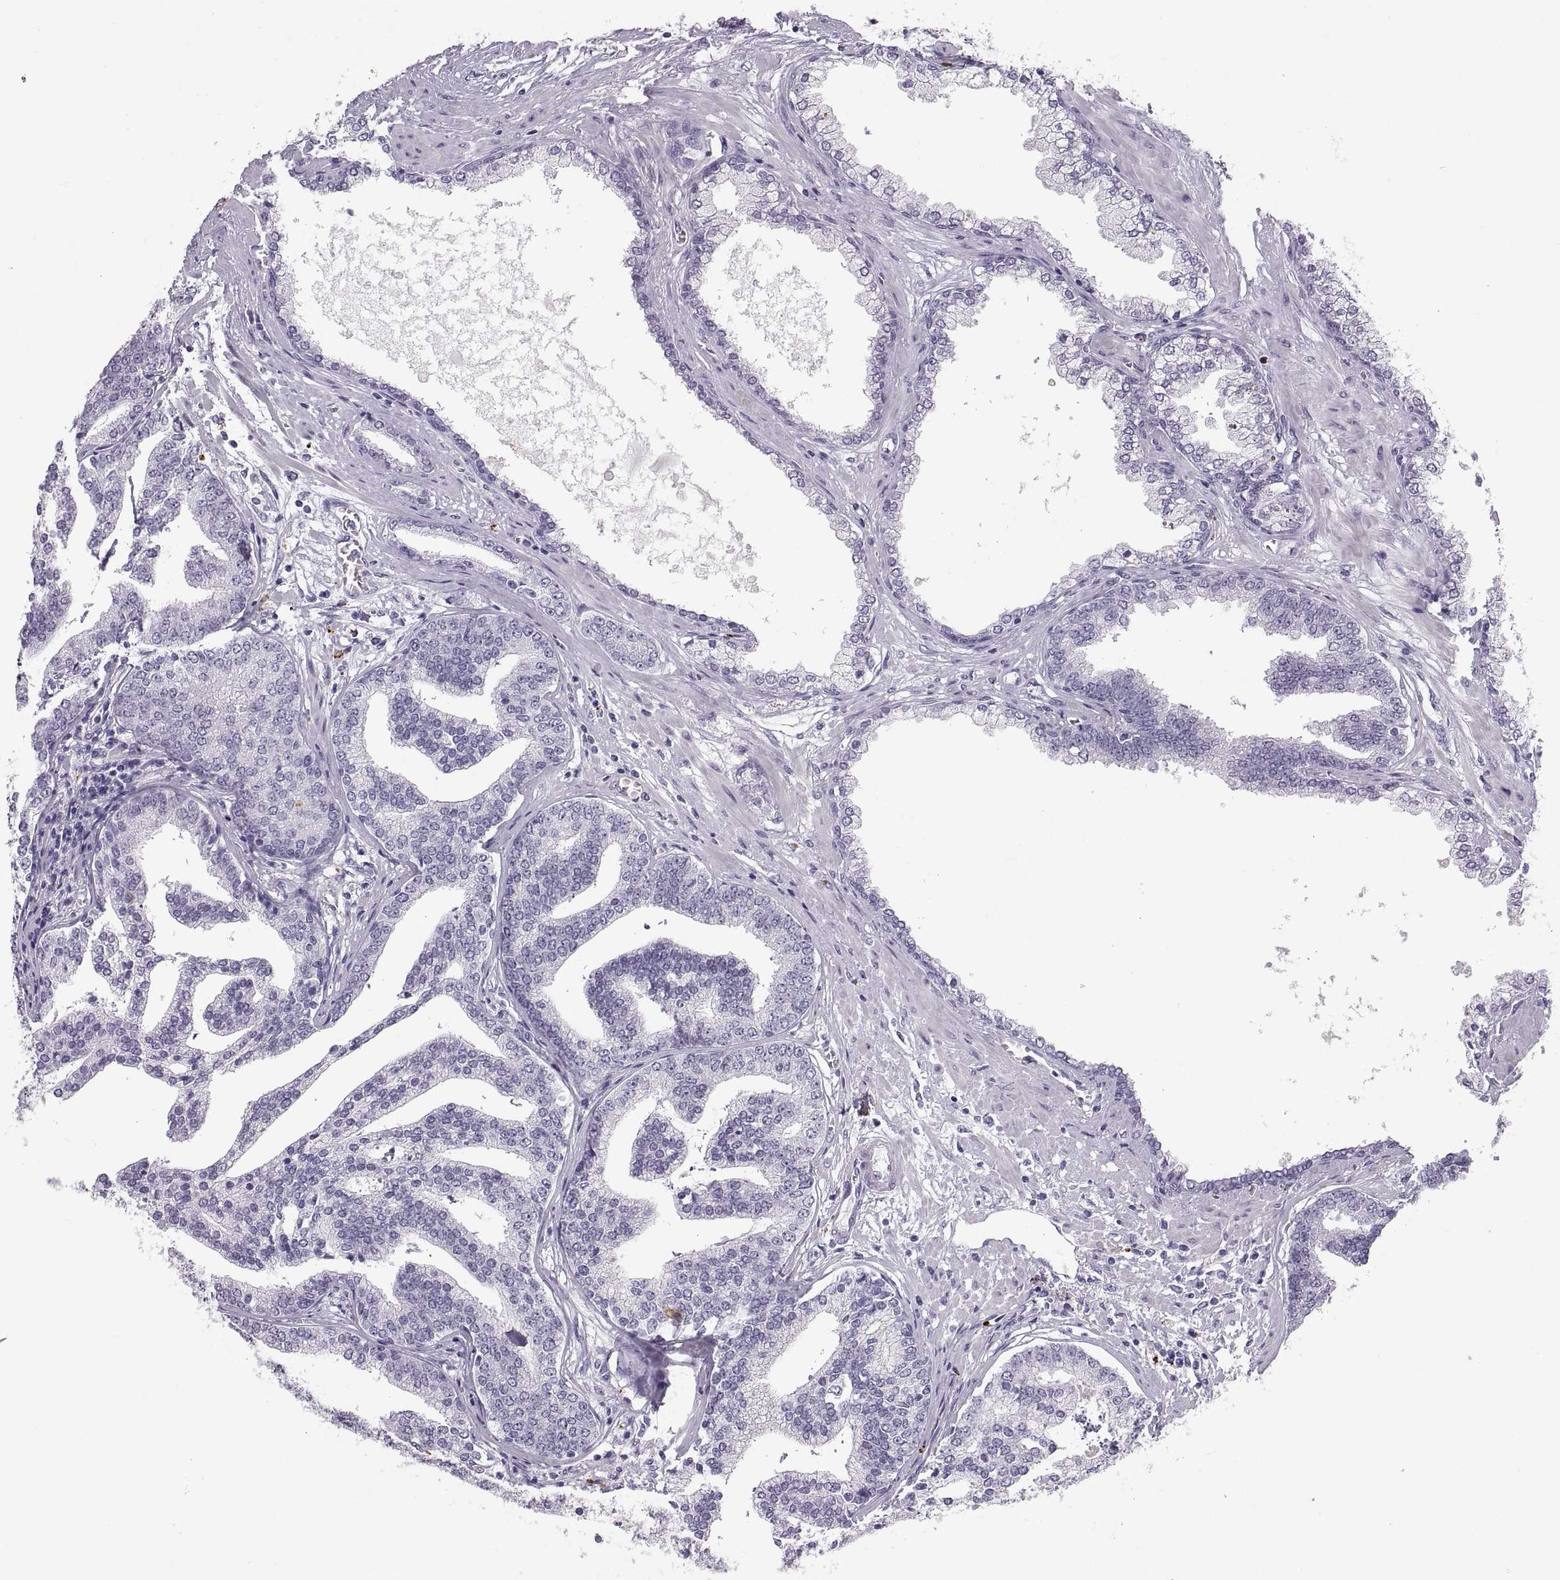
{"staining": {"intensity": "negative", "quantity": "none", "location": "none"}, "tissue": "prostate cancer", "cell_type": "Tumor cells", "image_type": "cancer", "snomed": [{"axis": "morphology", "description": "Adenocarcinoma, NOS"}, {"axis": "topography", "description": "Prostate"}], "caption": "Immunohistochemistry histopathology image of prostate cancer (adenocarcinoma) stained for a protein (brown), which reveals no staining in tumor cells.", "gene": "QRICH2", "patient": {"sex": "male", "age": 64}}